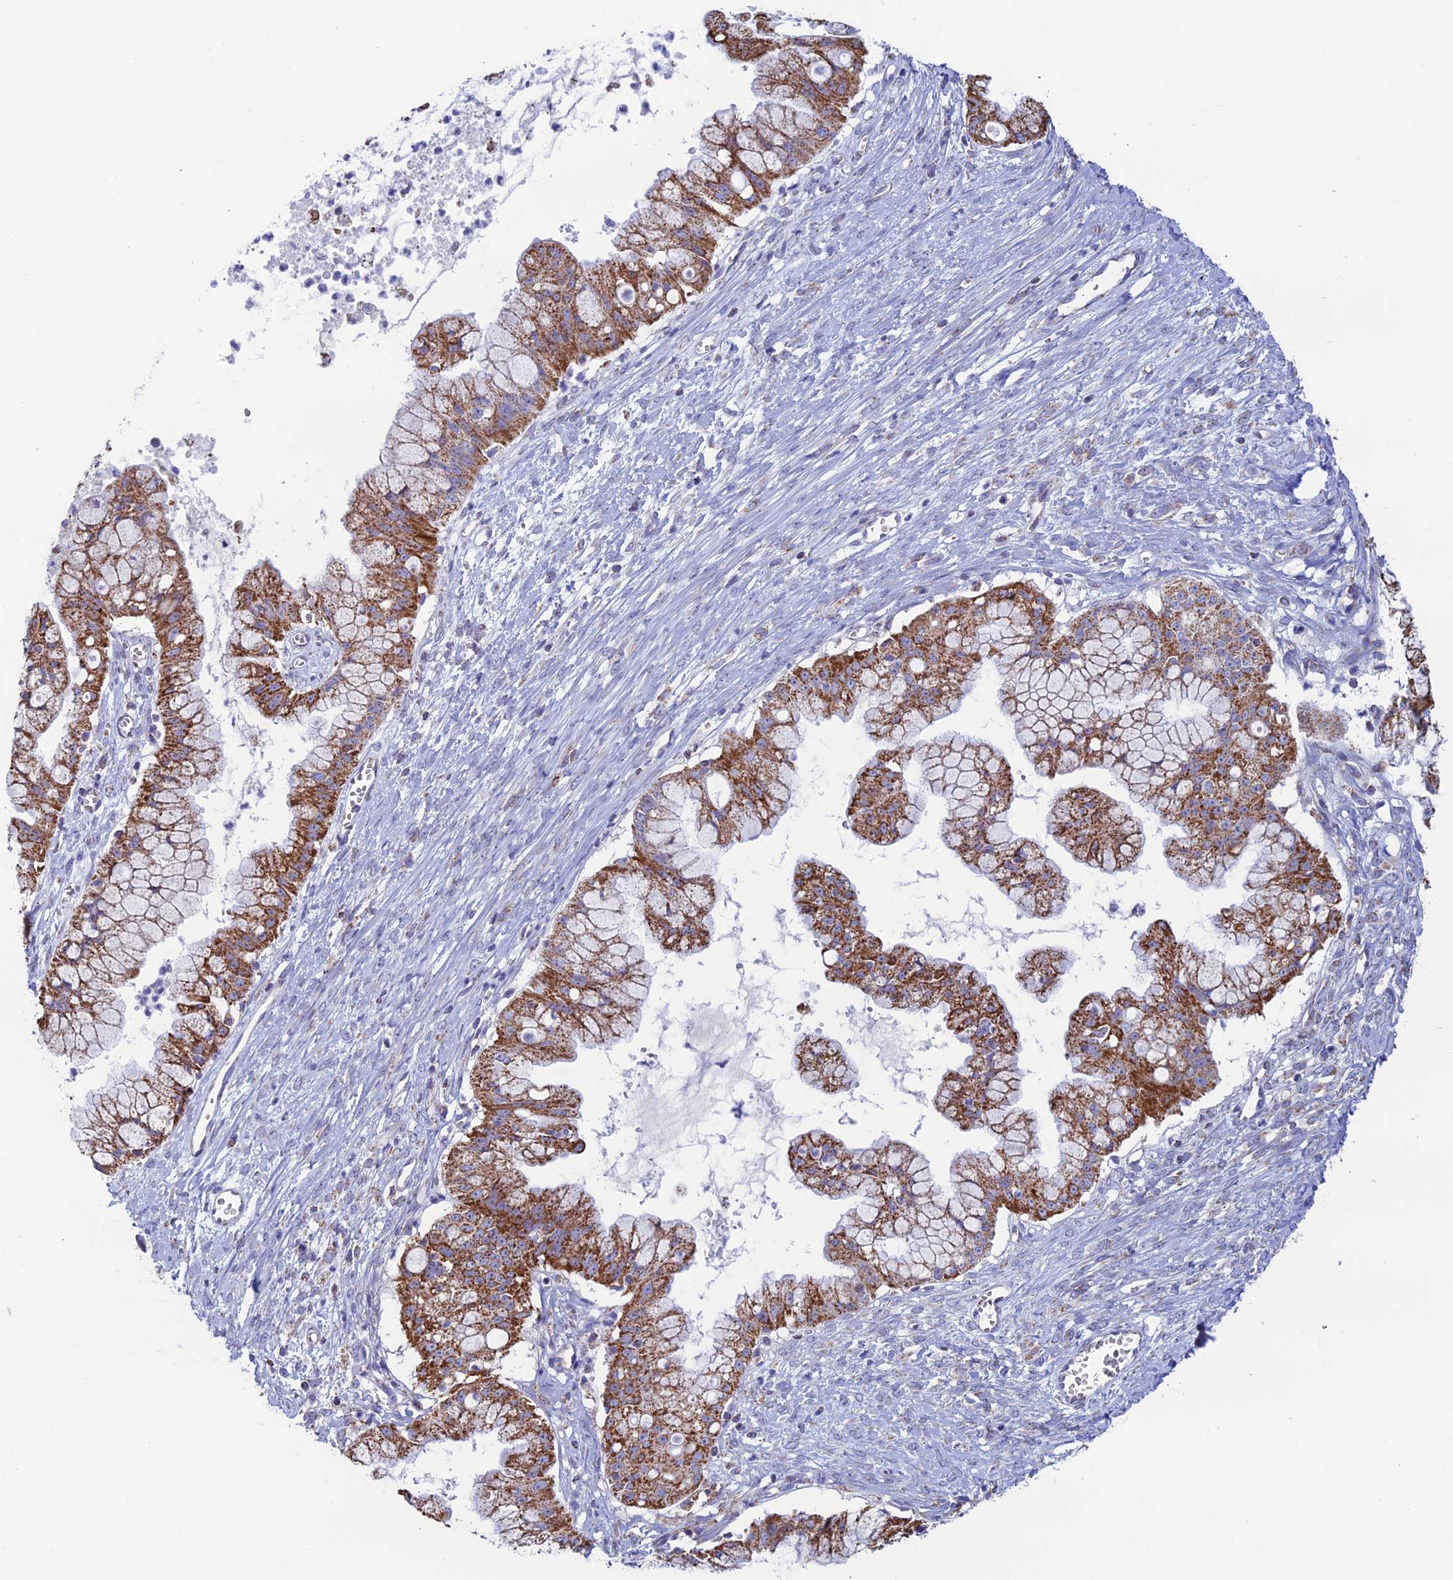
{"staining": {"intensity": "strong", "quantity": ">75%", "location": "cytoplasmic/membranous"}, "tissue": "ovarian cancer", "cell_type": "Tumor cells", "image_type": "cancer", "snomed": [{"axis": "morphology", "description": "Cystadenocarcinoma, mucinous, NOS"}, {"axis": "topography", "description": "Ovary"}], "caption": "Brown immunohistochemical staining in human mucinous cystadenocarcinoma (ovarian) shows strong cytoplasmic/membranous positivity in about >75% of tumor cells.", "gene": "ZNG1B", "patient": {"sex": "female", "age": 70}}